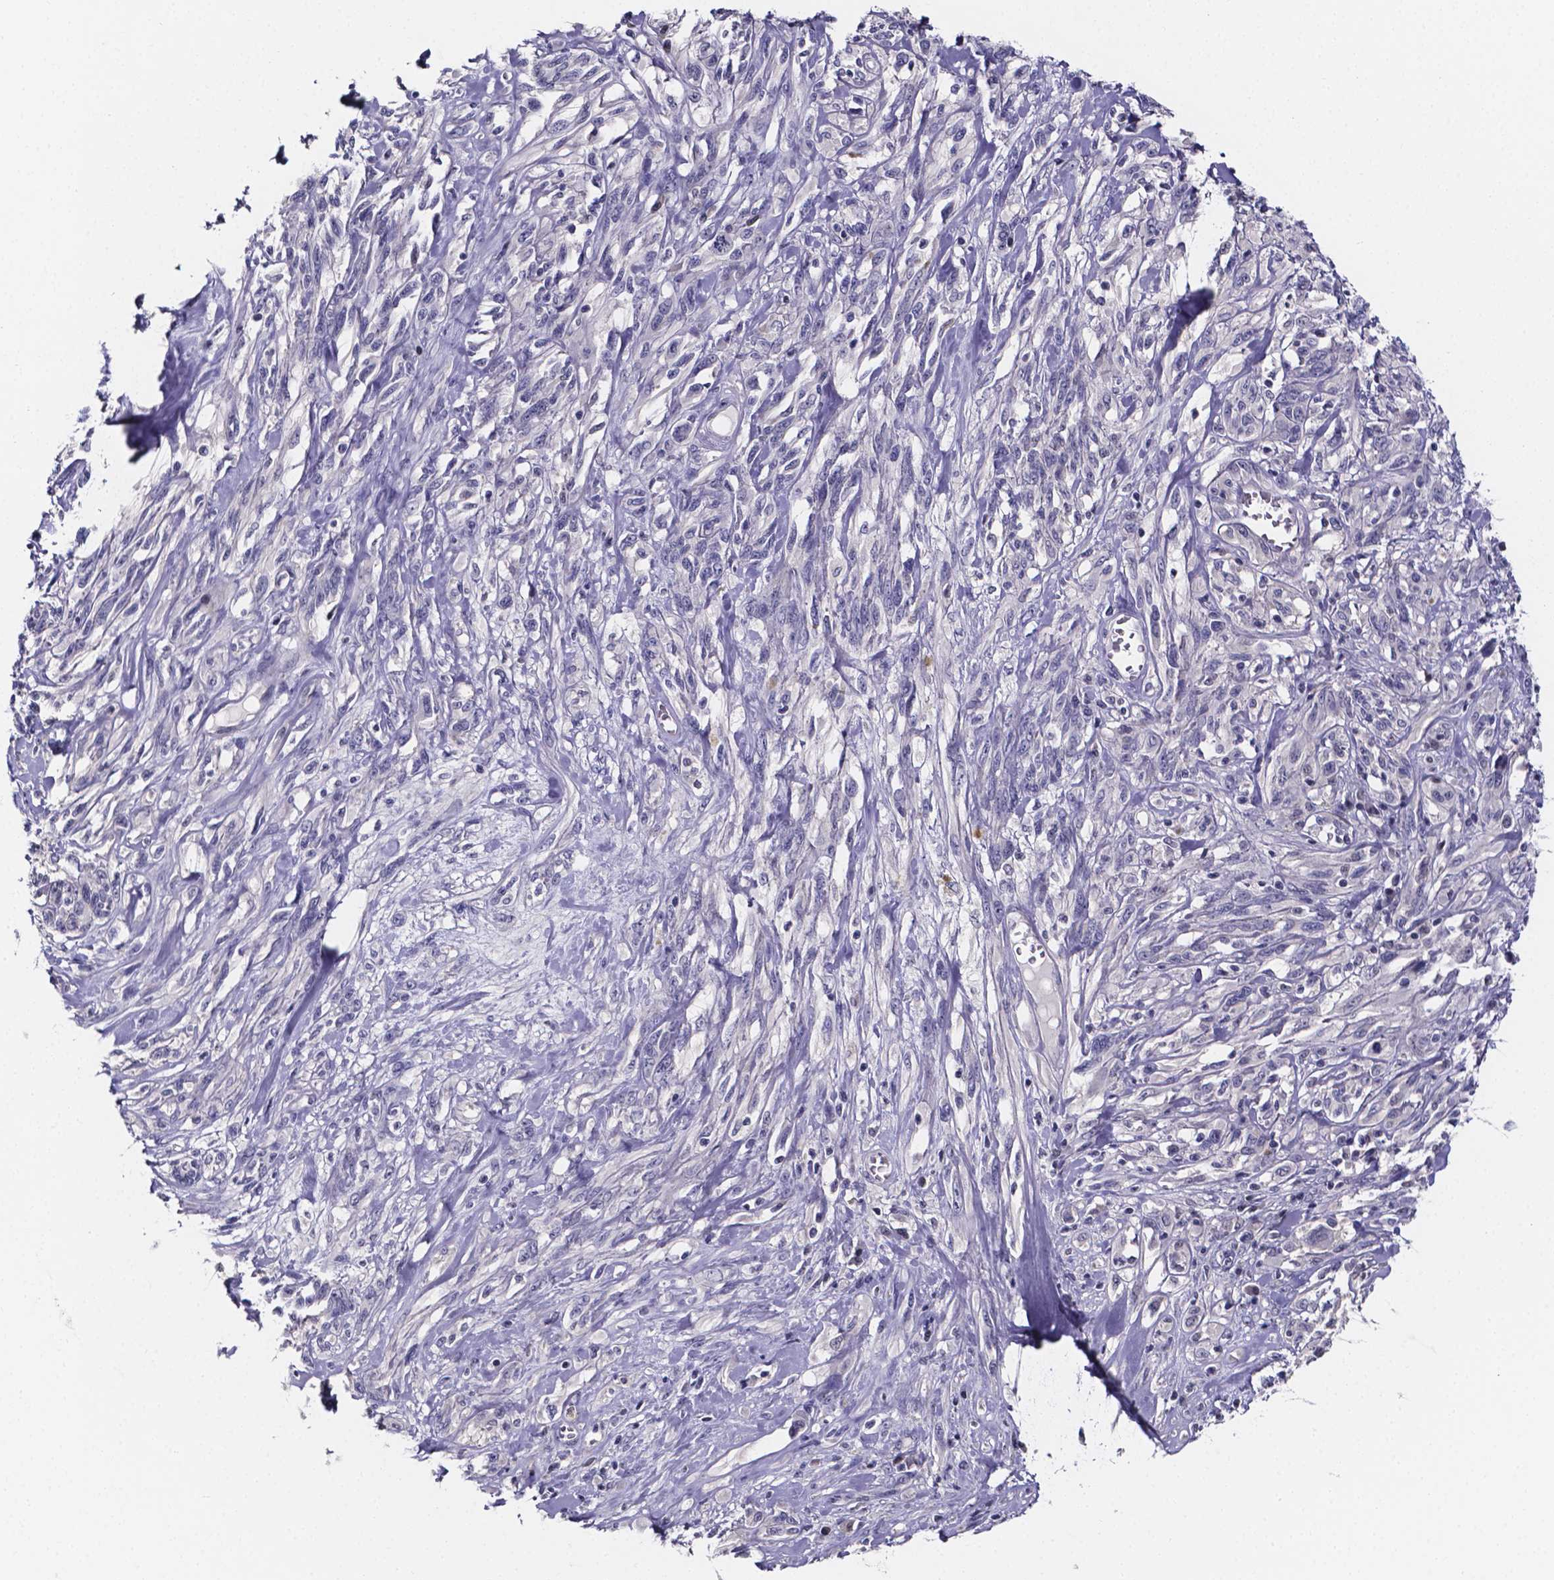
{"staining": {"intensity": "negative", "quantity": "none", "location": "none"}, "tissue": "melanoma", "cell_type": "Tumor cells", "image_type": "cancer", "snomed": [{"axis": "morphology", "description": "Malignant melanoma, NOS"}, {"axis": "topography", "description": "Skin"}], "caption": "This is an immunohistochemistry (IHC) micrograph of human malignant melanoma. There is no staining in tumor cells.", "gene": "IZUMO1", "patient": {"sex": "female", "age": 91}}